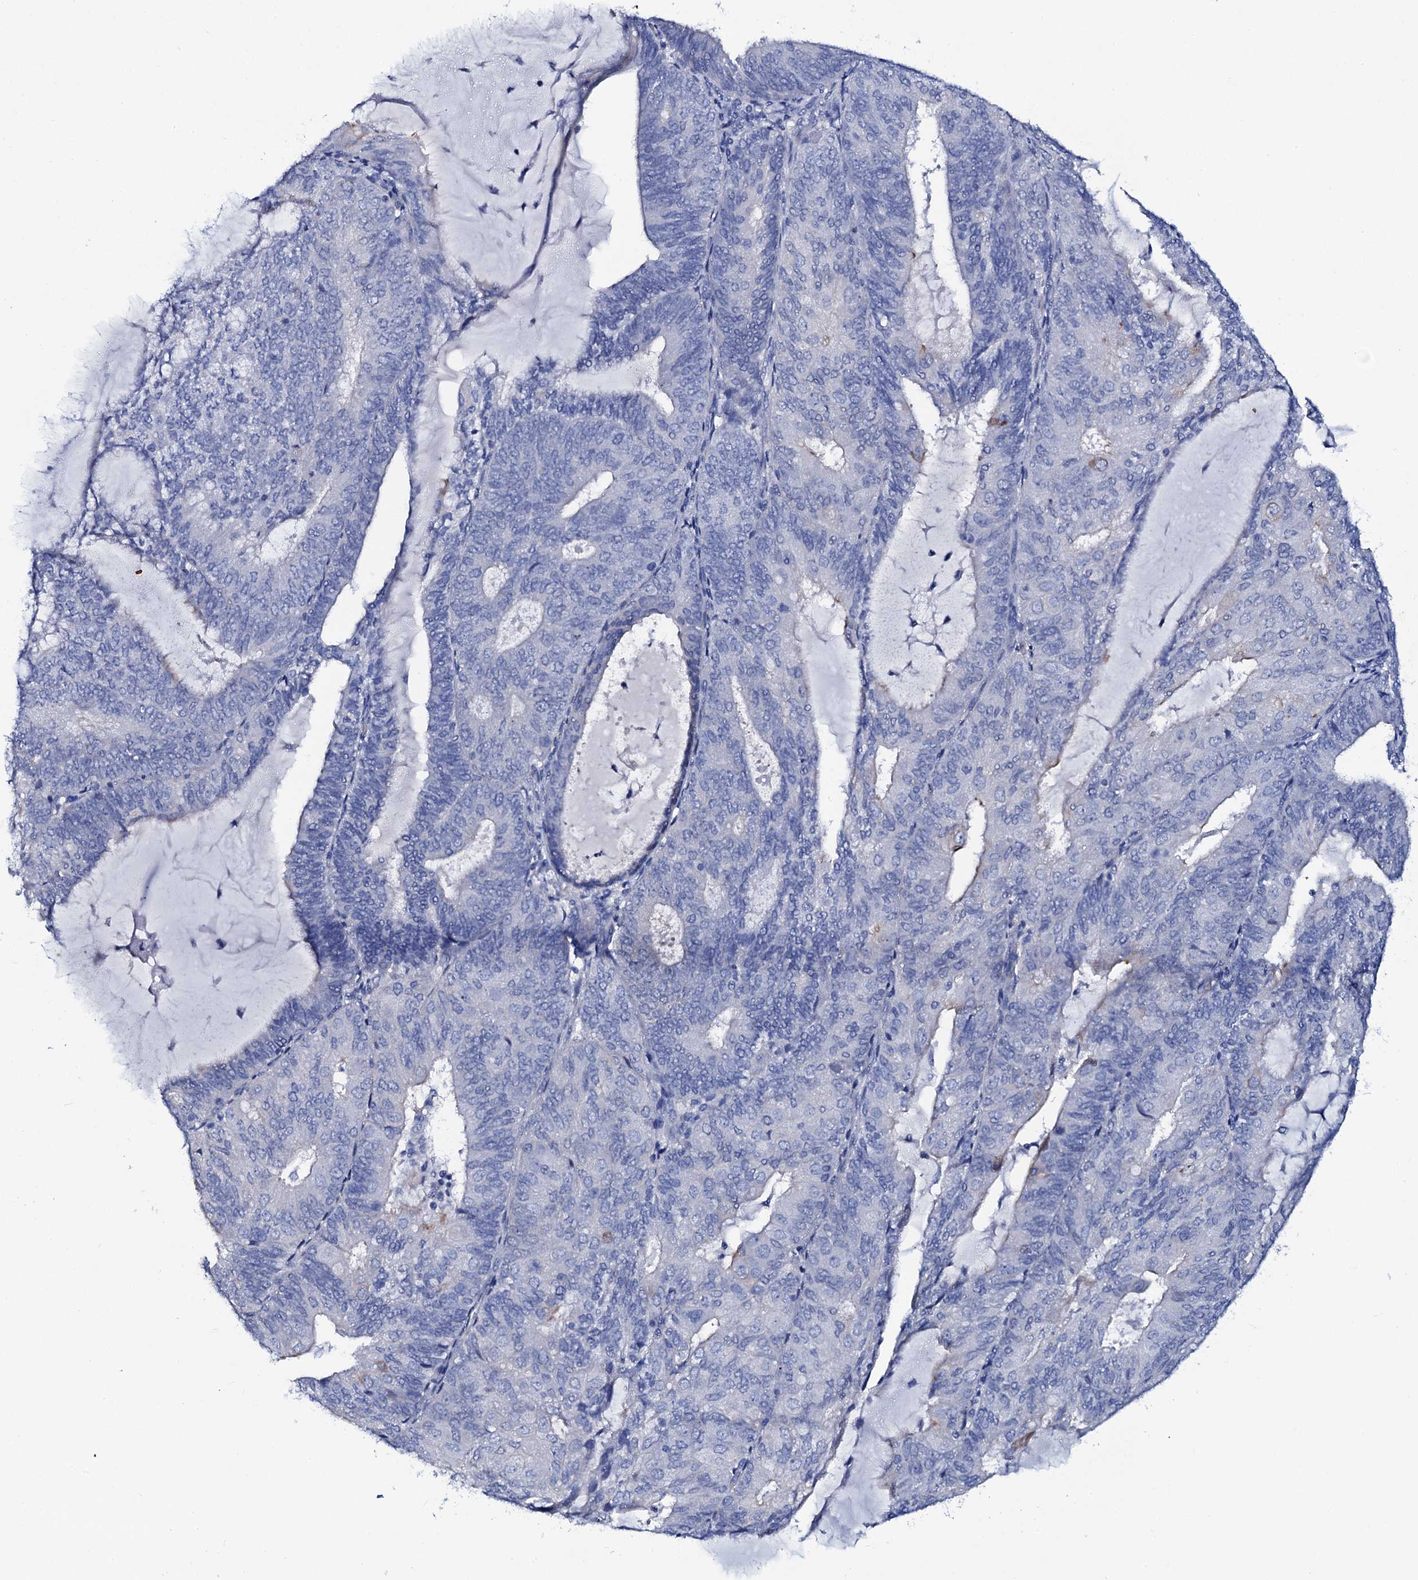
{"staining": {"intensity": "negative", "quantity": "none", "location": "none"}, "tissue": "endometrial cancer", "cell_type": "Tumor cells", "image_type": "cancer", "snomed": [{"axis": "morphology", "description": "Adenocarcinoma, NOS"}, {"axis": "topography", "description": "Endometrium"}], "caption": "A micrograph of human endometrial adenocarcinoma is negative for staining in tumor cells.", "gene": "GYS2", "patient": {"sex": "female", "age": 81}}